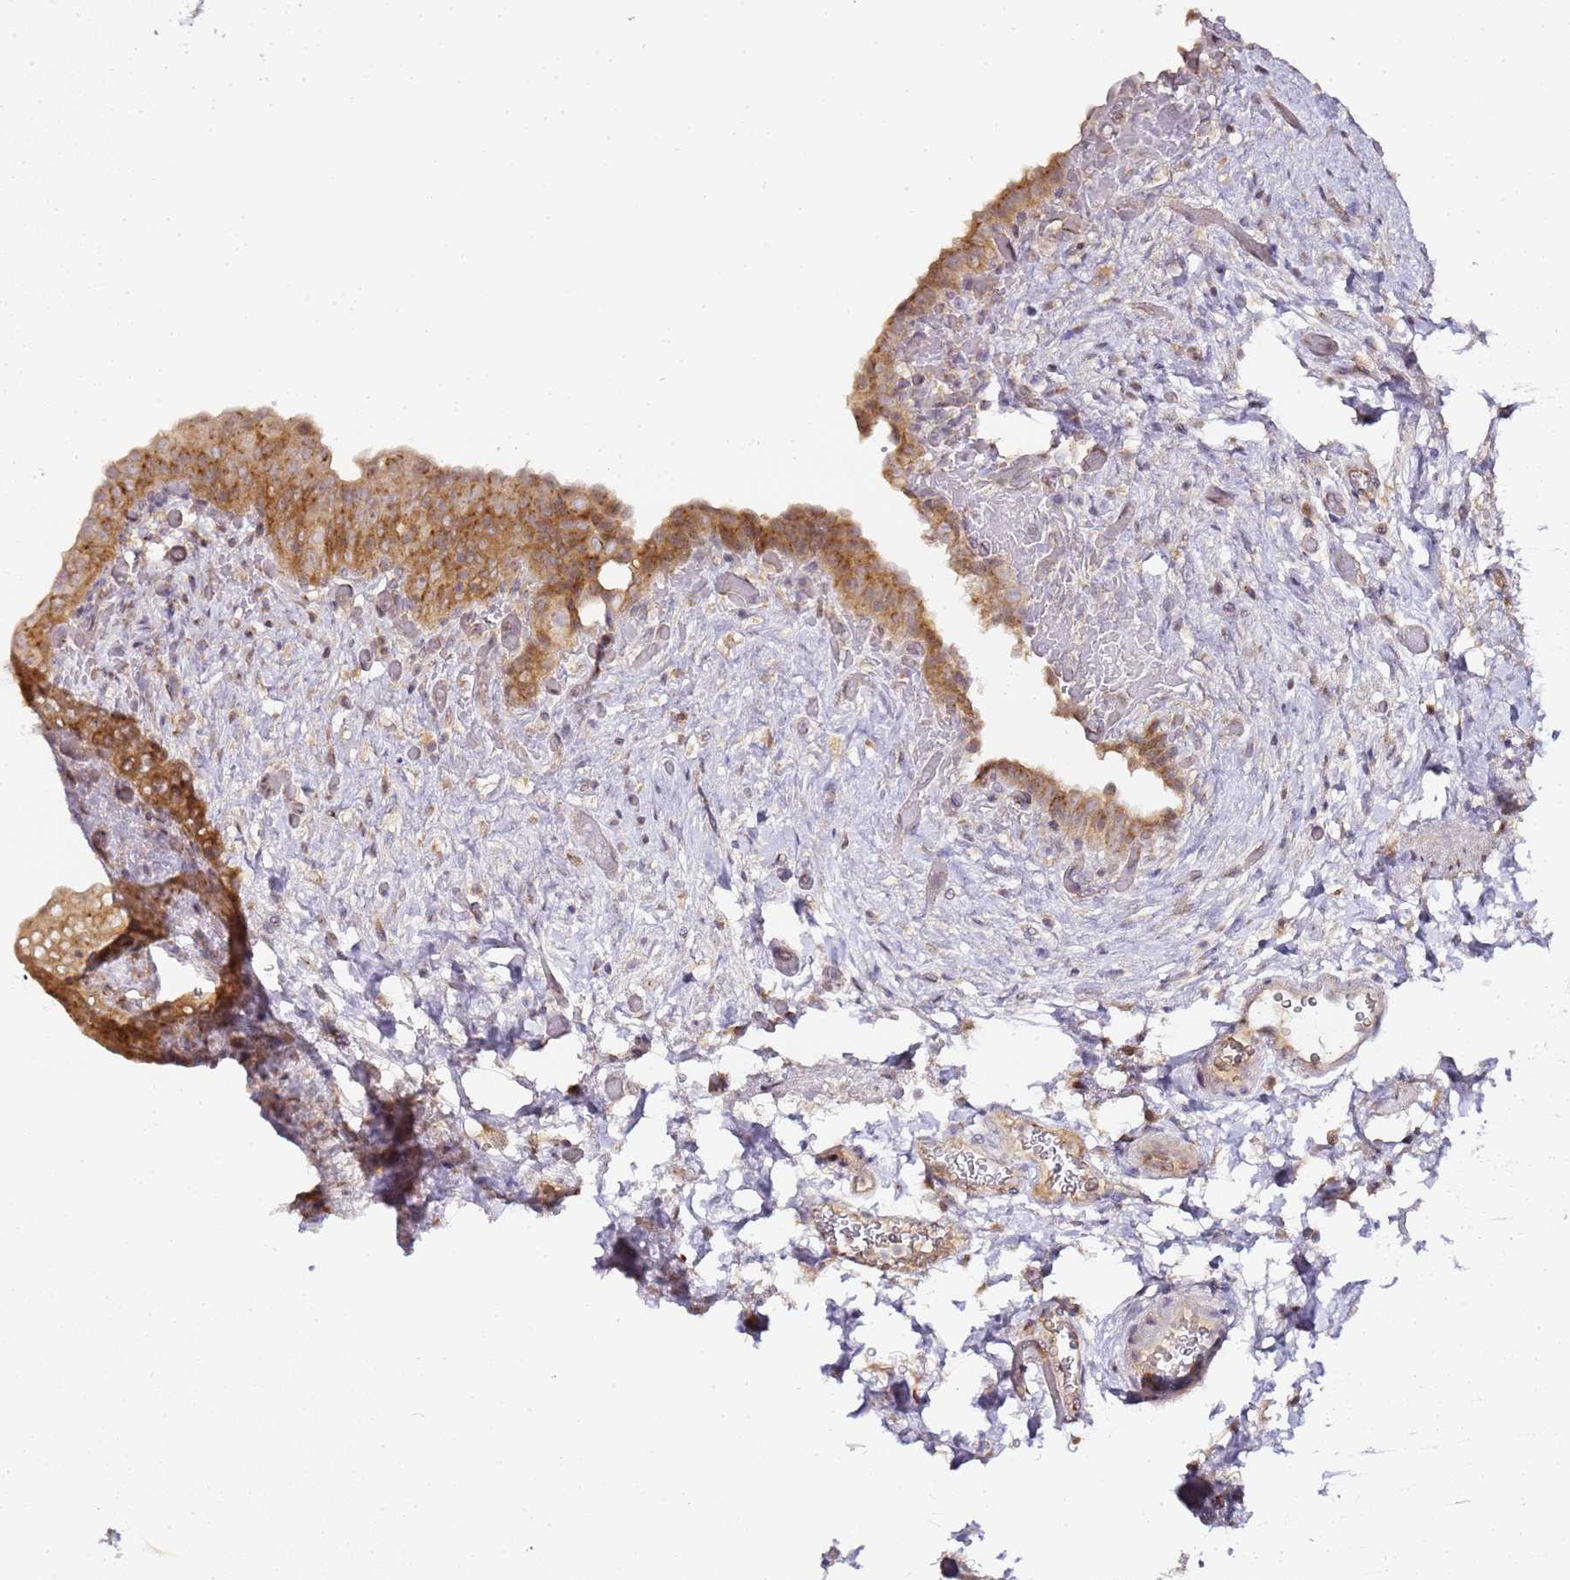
{"staining": {"intensity": "moderate", "quantity": ">75%", "location": "cytoplasmic/membranous"}, "tissue": "urinary bladder", "cell_type": "Urothelial cells", "image_type": "normal", "snomed": [{"axis": "morphology", "description": "Normal tissue, NOS"}, {"axis": "topography", "description": "Urinary bladder"}], "caption": "Urothelial cells show moderate cytoplasmic/membranous staining in approximately >75% of cells in benign urinary bladder.", "gene": "MRPL49", "patient": {"sex": "male", "age": 69}}